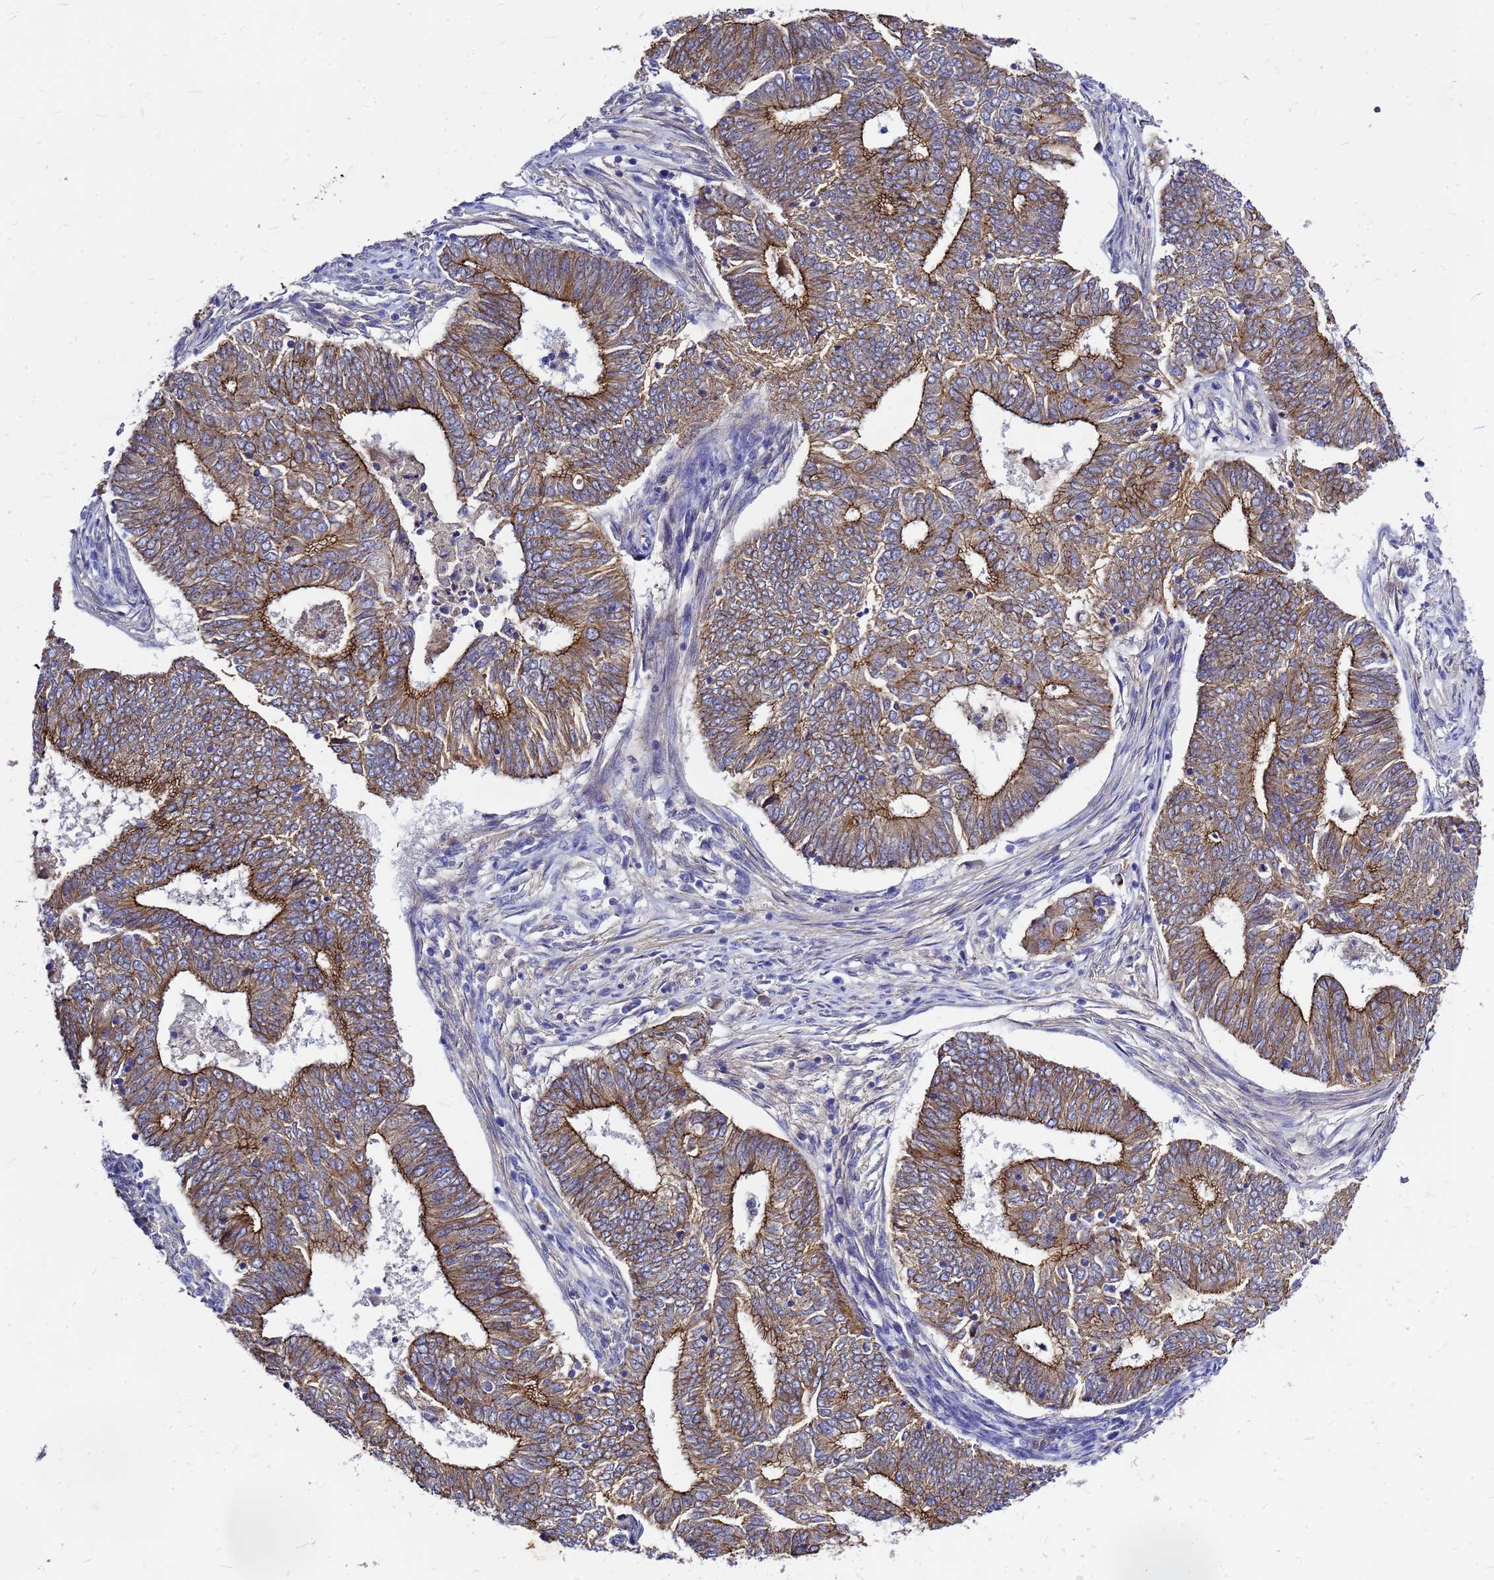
{"staining": {"intensity": "moderate", "quantity": ">75%", "location": "cytoplasmic/membranous"}, "tissue": "endometrial cancer", "cell_type": "Tumor cells", "image_type": "cancer", "snomed": [{"axis": "morphology", "description": "Adenocarcinoma, NOS"}, {"axis": "topography", "description": "Endometrium"}], "caption": "Tumor cells demonstrate medium levels of moderate cytoplasmic/membranous expression in about >75% of cells in endometrial cancer (adenocarcinoma).", "gene": "FBXW5", "patient": {"sex": "female", "age": 62}}